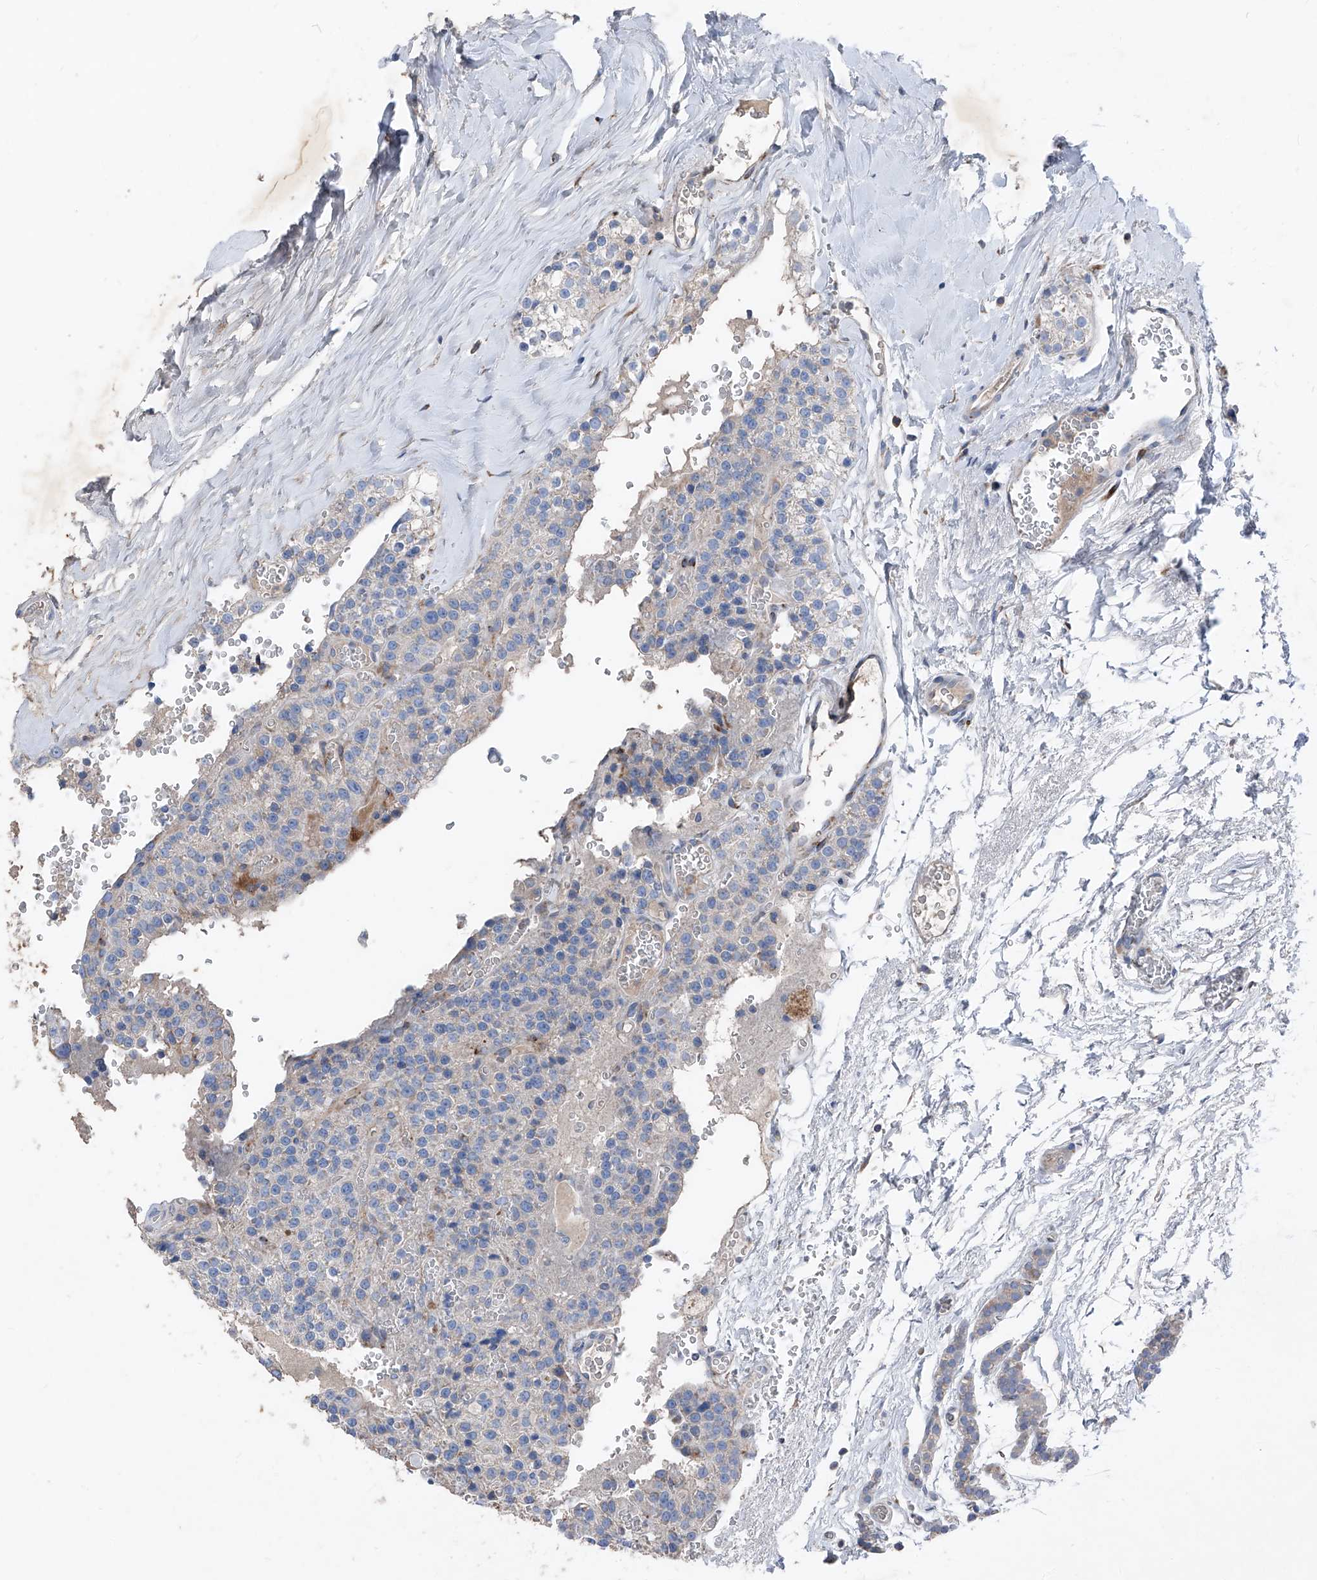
{"staining": {"intensity": "negative", "quantity": "none", "location": "none"}, "tissue": "parathyroid gland", "cell_type": "Glandular cells", "image_type": "normal", "snomed": [{"axis": "morphology", "description": "Normal tissue, NOS"}, {"axis": "topography", "description": "Parathyroid gland"}], "caption": "Parathyroid gland was stained to show a protein in brown. There is no significant staining in glandular cells. (DAB (3,3'-diaminobenzidine) immunohistochemistry (IHC), high magnification).", "gene": "IFI27", "patient": {"sex": "female", "age": 64}}